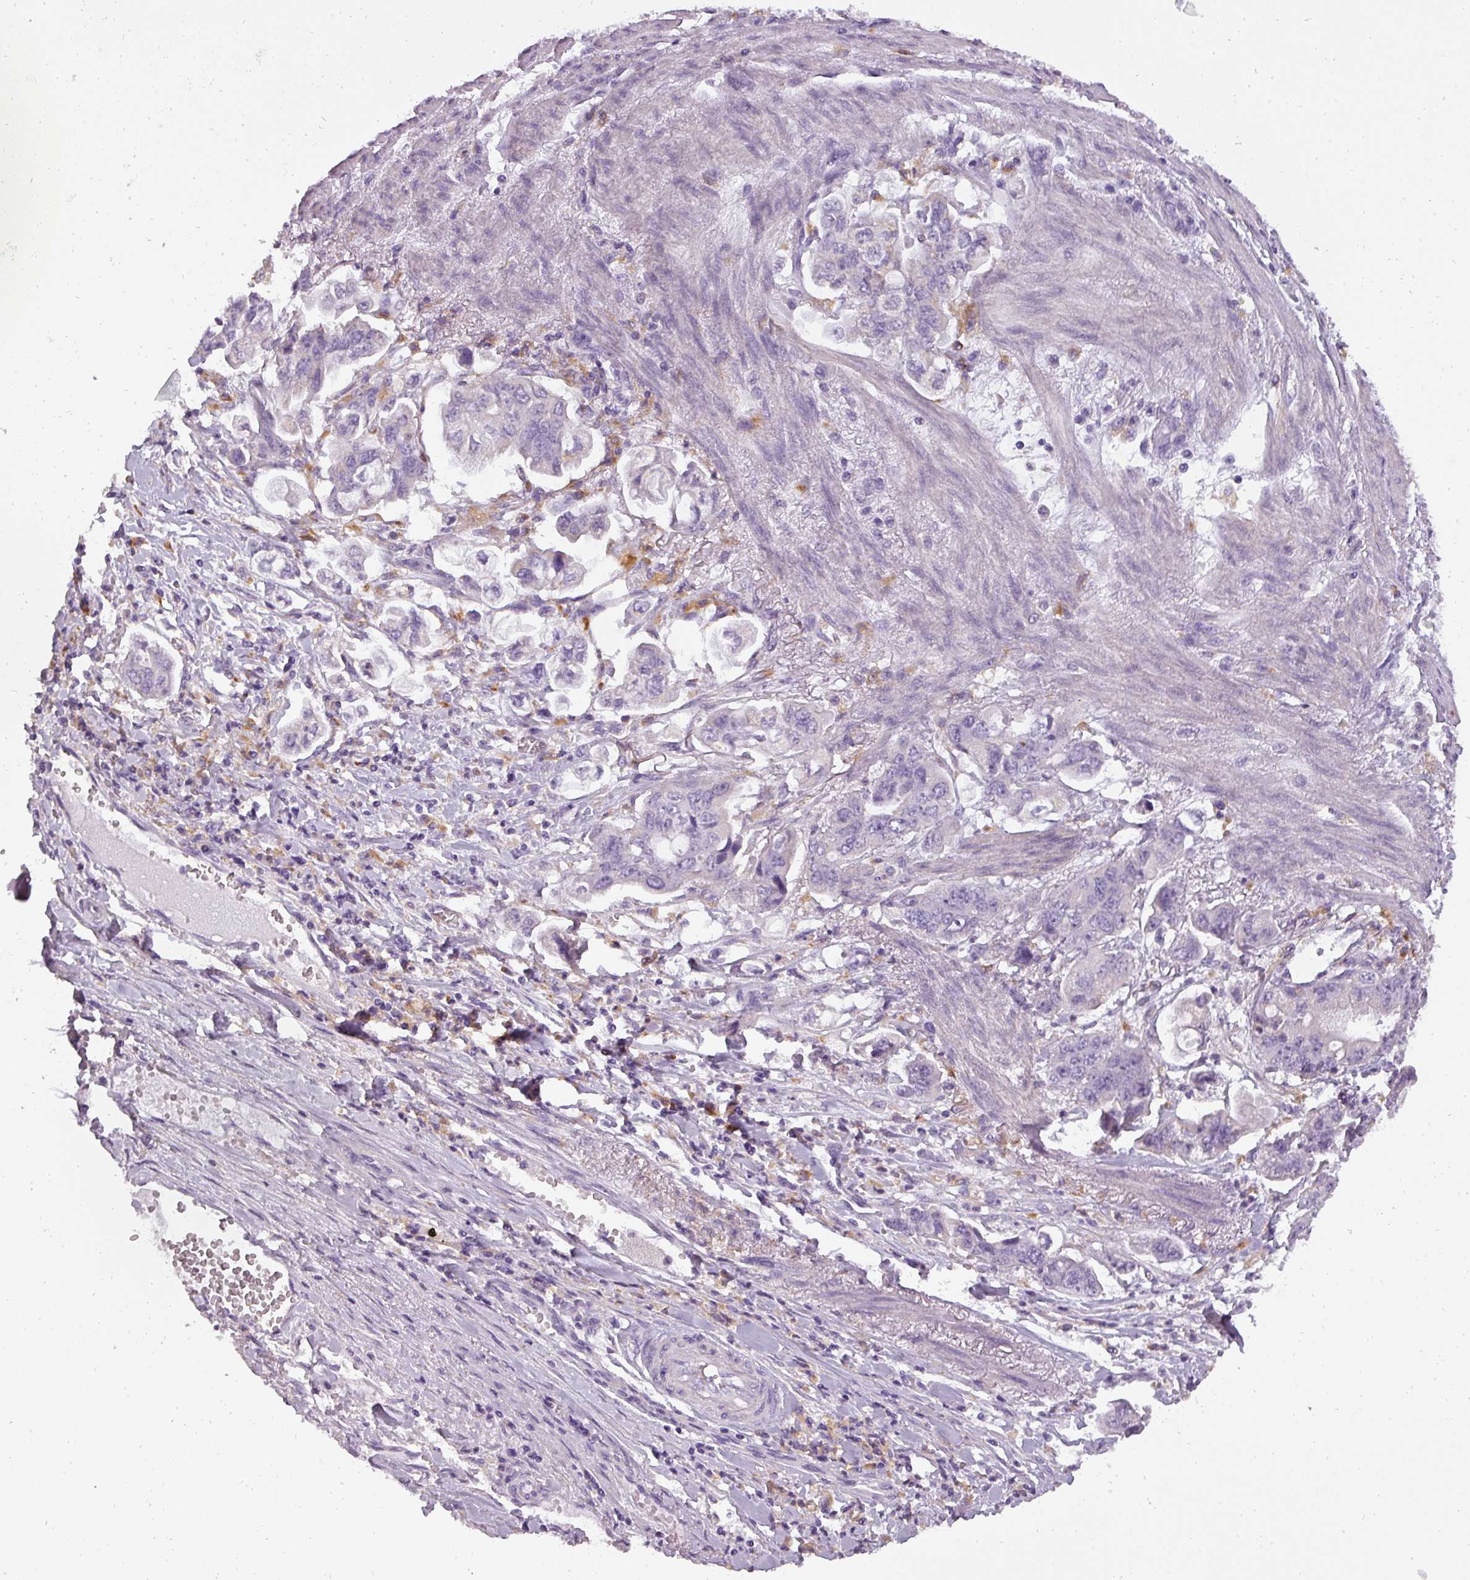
{"staining": {"intensity": "negative", "quantity": "none", "location": "none"}, "tissue": "stomach cancer", "cell_type": "Tumor cells", "image_type": "cancer", "snomed": [{"axis": "morphology", "description": "Adenocarcinoma, NOS"}, {"axis": "topography", "description": "Stomach"}], "caption": "This is an immunohistochemistry photomicrograph of human stomach cancer (adenocarcinoma). There is no positivity in tumor cells.", "gene": "ATP6V1D", "patient": {"sex": "male", "age": 62}}